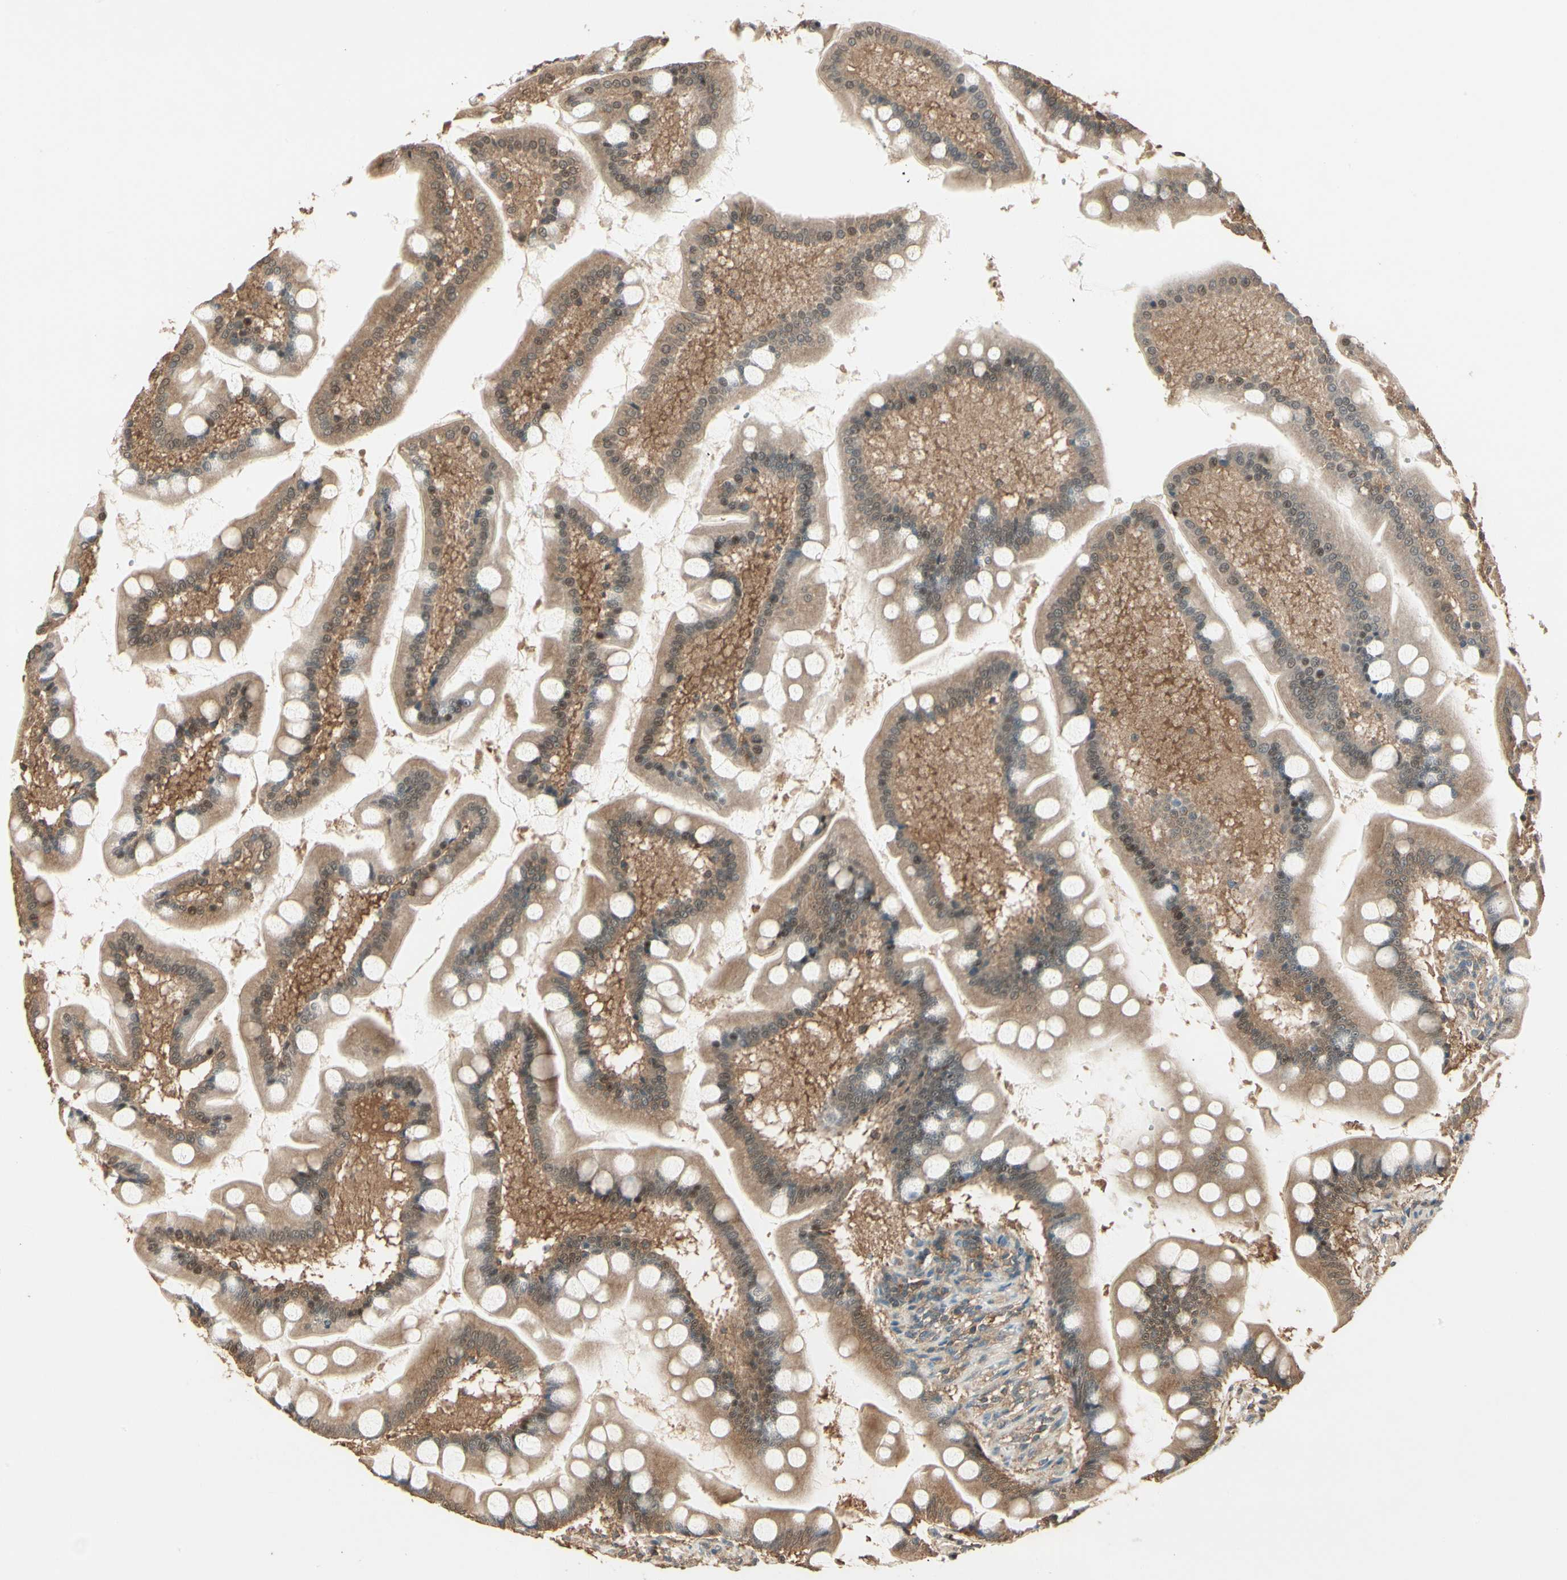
{"staining": {"intensity": "strong", "quantity": ">75%", "location": "cytoplasmic/membranous"}, "tissue": "small intestine", "cell_type": "Glandular cells", "image_type": "normal", "snomed": [{"axis": "morphology", "description": "Normal tissue, NOS"}, {"axis": "topography", "description": "Small intestine"}], "caption": "Brown immunohistochemical staining in normal human small intestine exhibits strong cytoplasmic/membranous expression in approximately >75% of glandular cells. The staining was performed using DAB (3,3'-diaminobenzidine), with brown indicating positive protein expression. Nuclei are stained blue with hematoxylin.", "gene": "CCT7", "patient": {"sex": "male", "age": 41}}